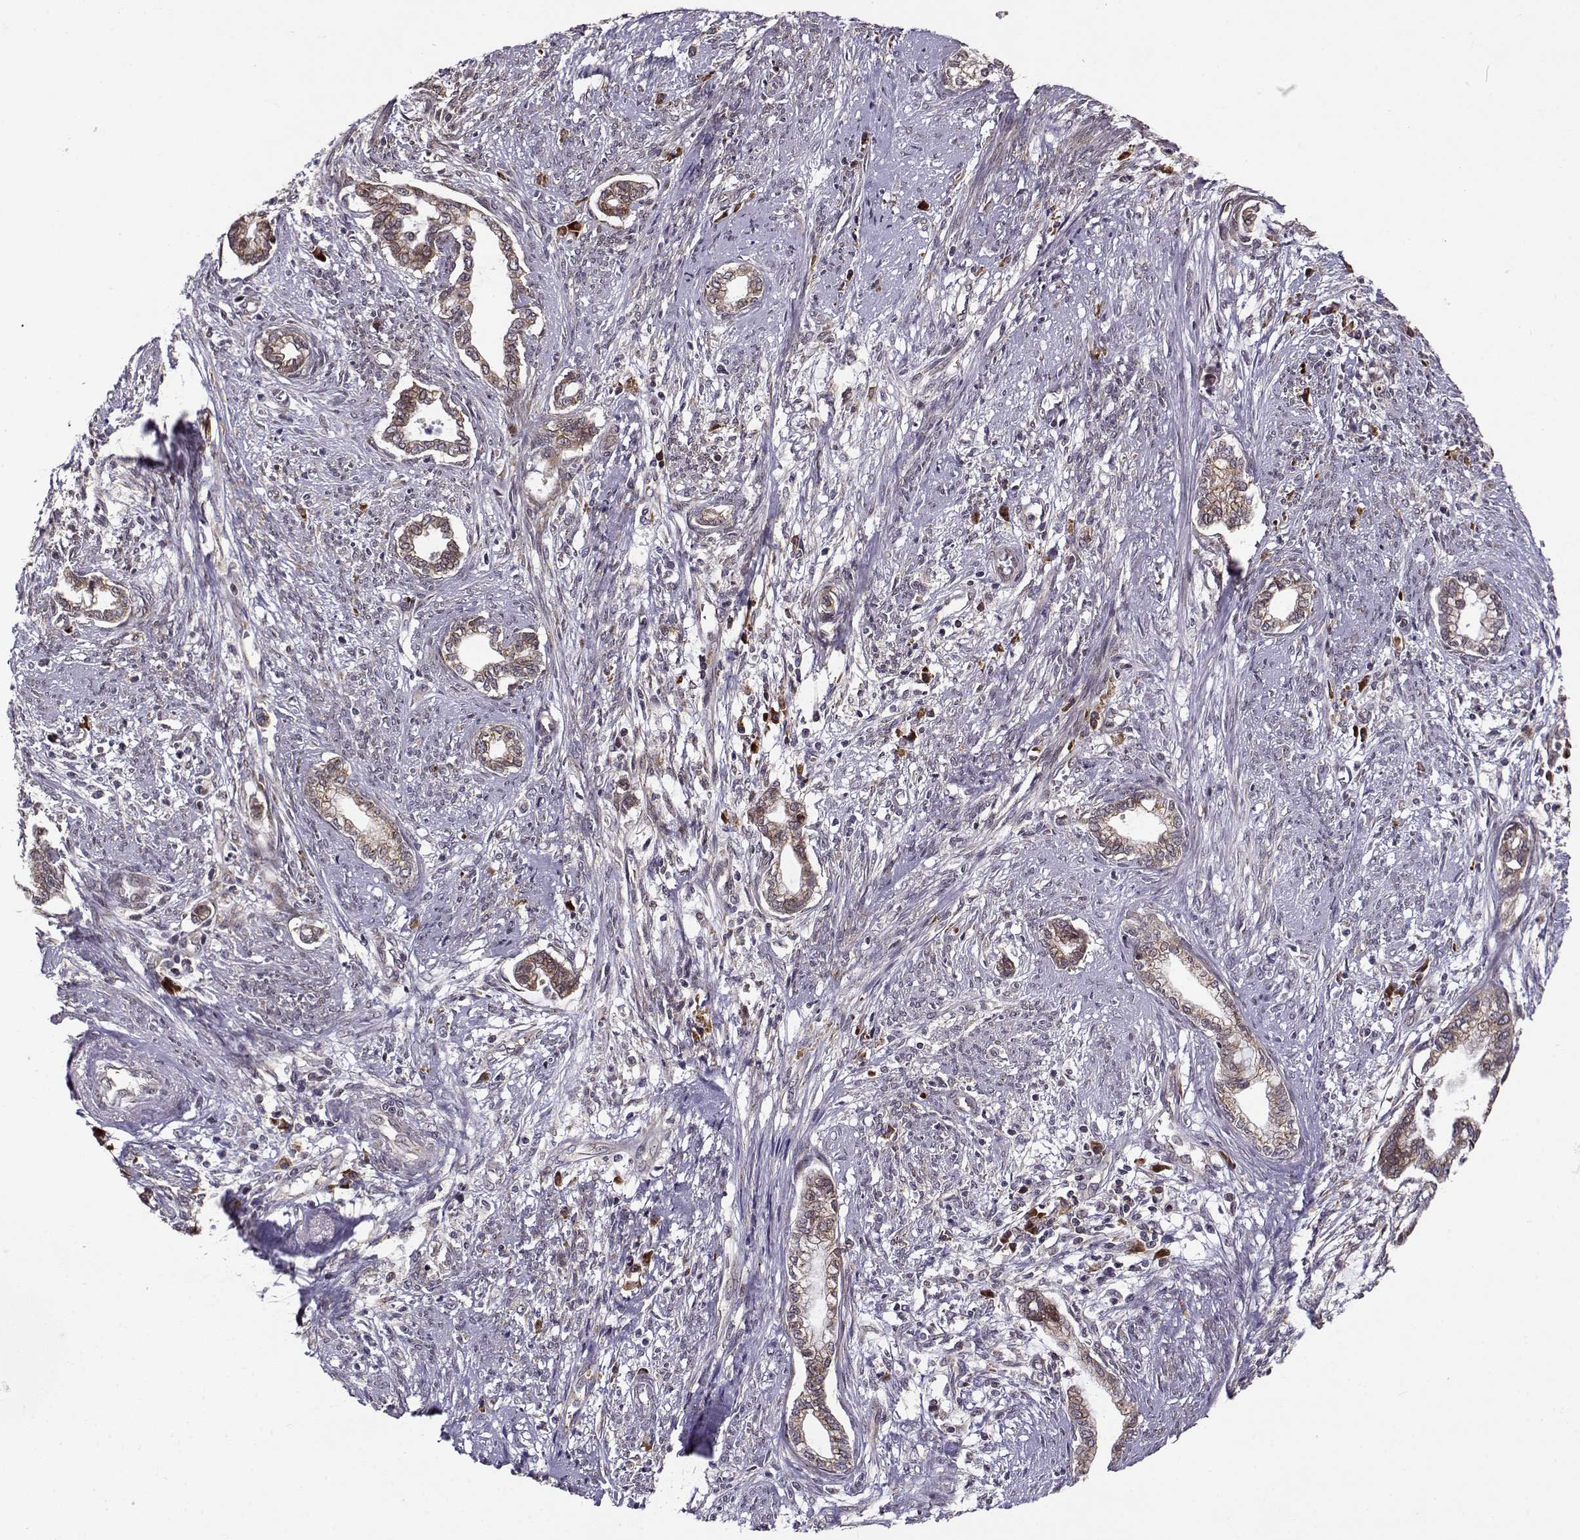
{"staining": {"intensity": "weak", "quantity": ">75%", "location": "cytoplasmic/membranous"}, "tissue": "cervical cancer", "cell_type": "Tumor cells", "image_type": "cancer", "snomed": [{"axis": "morphology", "description": "Adenocarcinoma, NOS"}, {"axis": "topography", "description": "Cervix"}], "caption": "Cervical cancer (adenocarcinoma) stained with DAB (3,3'-diaminobenzidine) IHC exhibits low levels of weak cytoplasmic/membranous expression in about >75% of tumor cells.", "gene": "RPL31", "patient": {"sex": "female", "age": 62}}